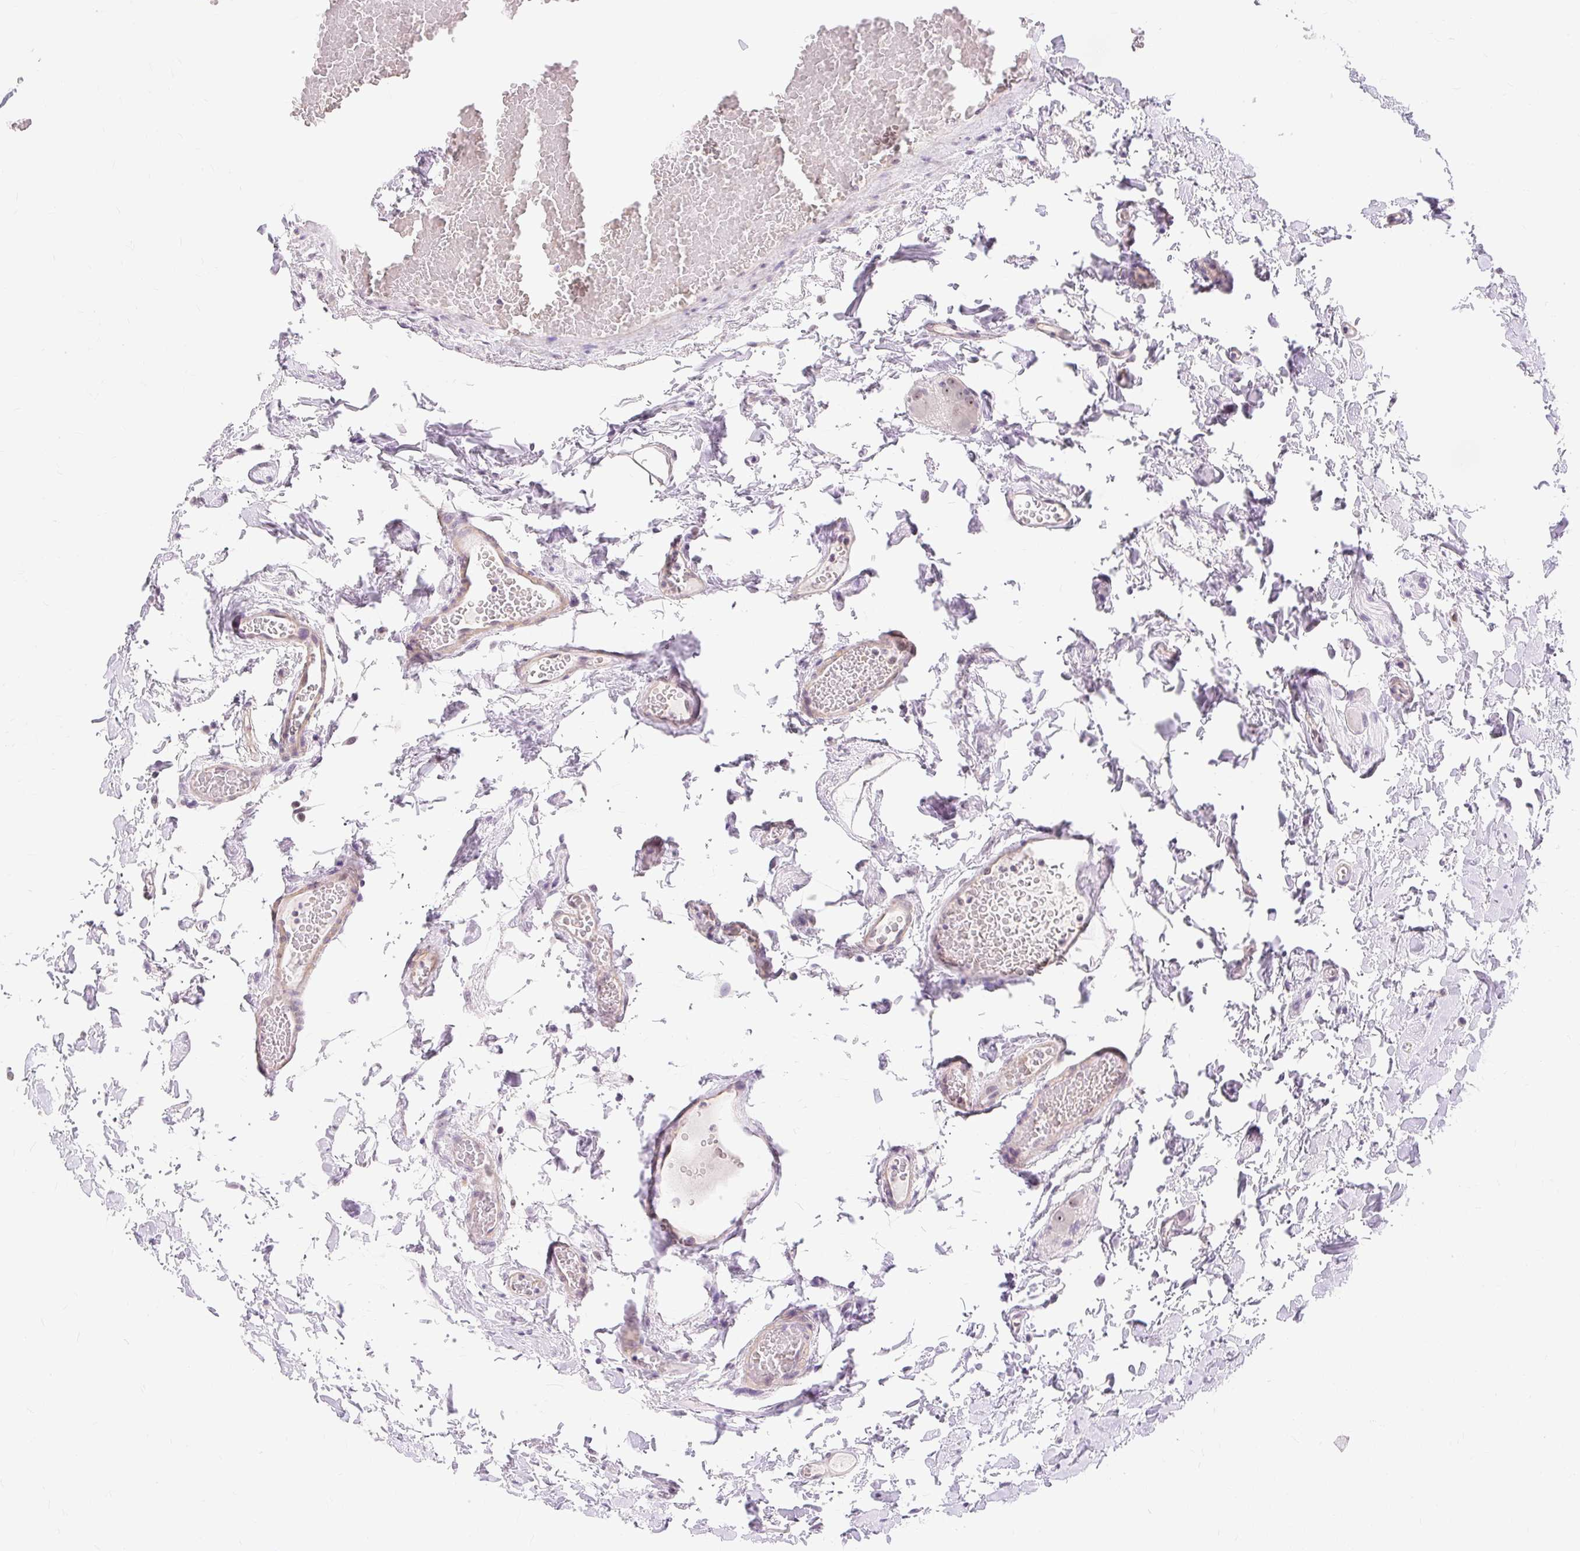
{"staining": {"intensity": "weak", "quantity": "25%-75%", "location": "cytoplasmic/membranous,nuclear"}, "tissue": "colon", "cell_type": "Endothelial cells", "image_type": "normal", "snomed": [{"axis": "morphology", "description": "Normal tissue, NOS"}, {"axis": "topography", "description": "Colon"}], "caption": "Protein expression analysis of normal human colon reveals weak cytoplasmic/membranous,nuclear positivity in approximately 25%-75% of endothelial cells. Ihc stains the protein of interest in brown and the nuclei are stained blue.", "gene": "OBP2A", "patient": {"sex": "male", "age": 84}}